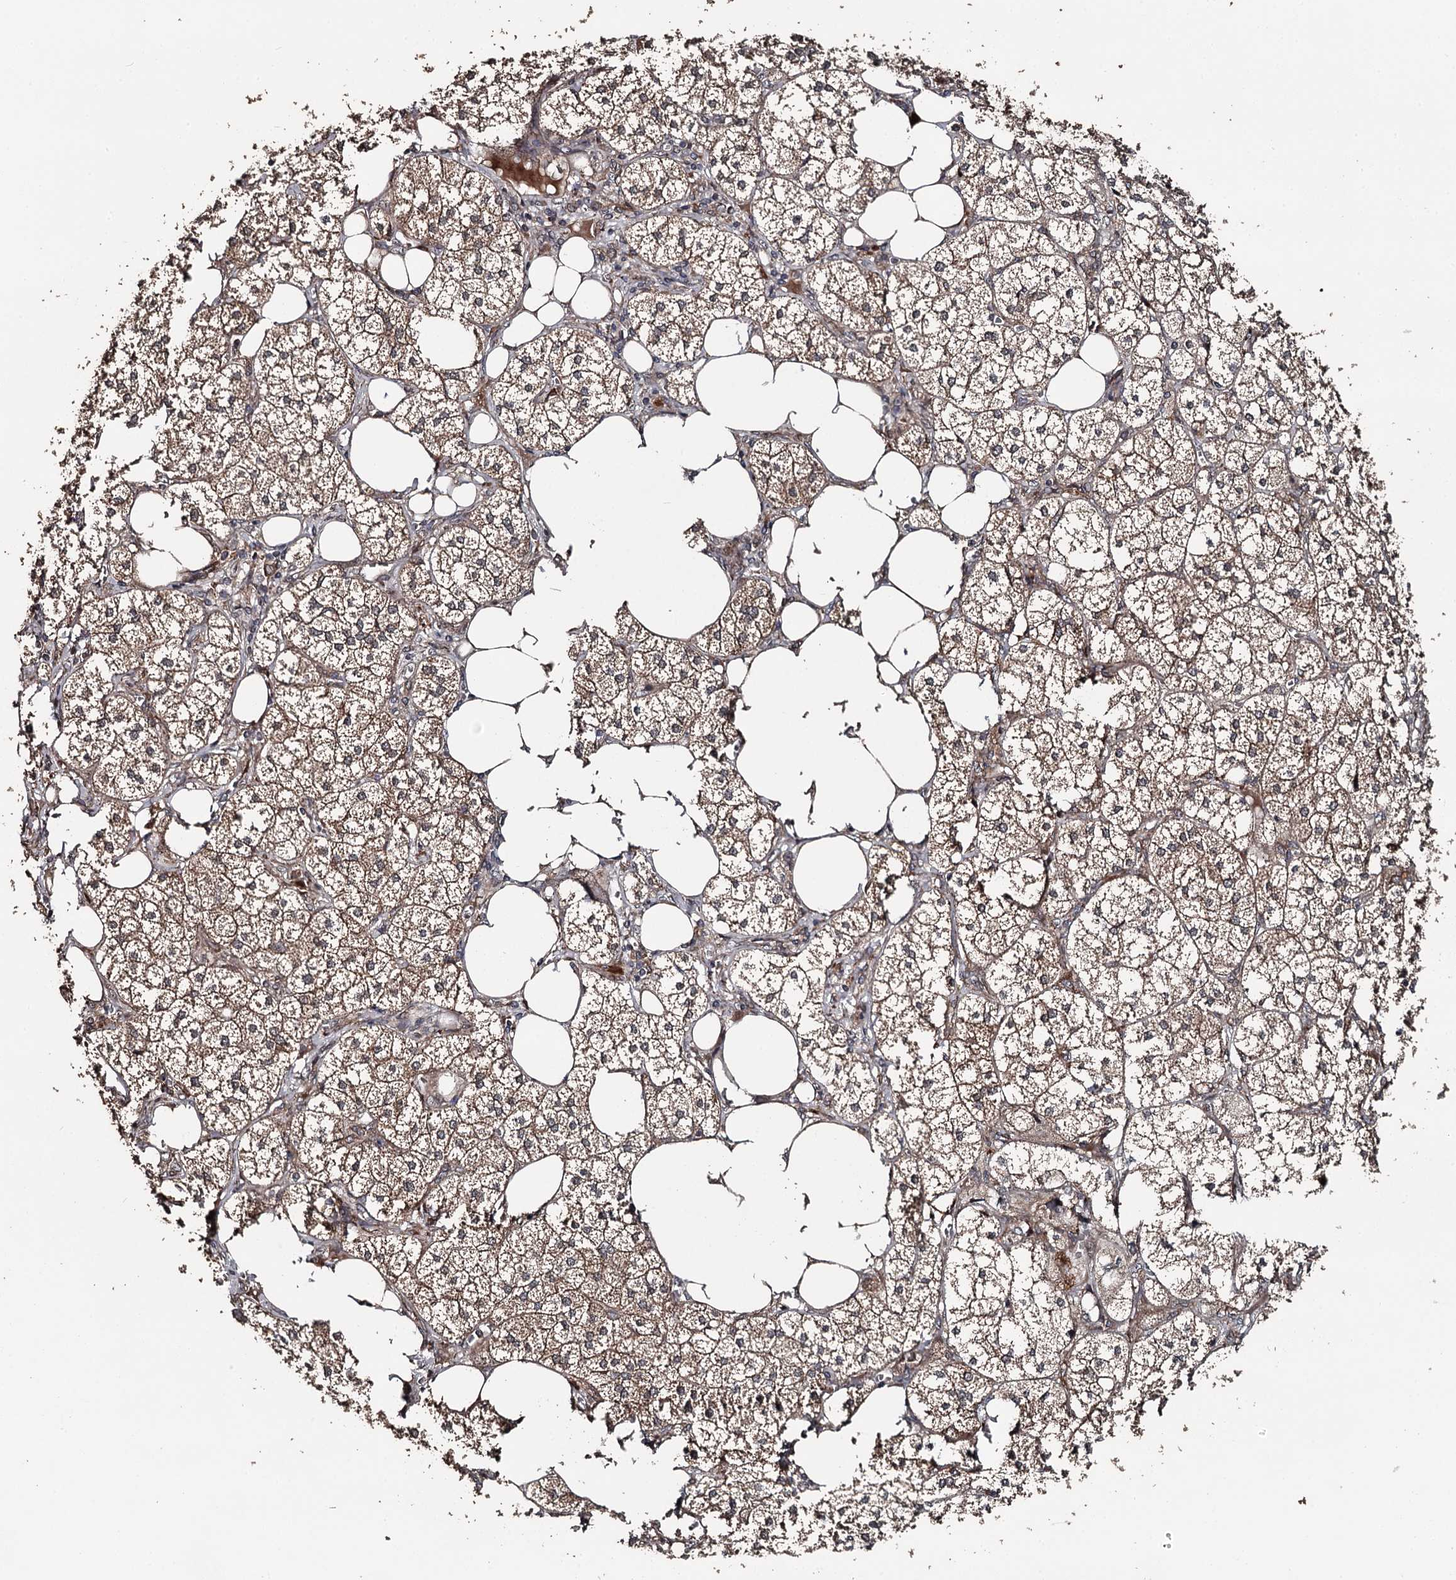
{"staining": {"intensity": "strong", "quantity": ">75%", "location": "cytoplasmic/membranous"}, "tissue": "adrenal gland", "cell_type": "Glandular cells", "image_type": "normal", "snomed": [{"axis": "morphology", "description": "Normal tissue, NOS"}, {"axis": "topography", "description": "Adrenal gland"}], "caption": "DAB (3,3'-diaminobenzidine) immunohistochemical staining of benign human adrenal gland demonstrates strong cytoplasmic/membranous protein staining in about >75% of glandular cells. Immunohistochemistry stains the protein in brown and the nuclei are stained blue.", "gene": "RAB21", "patient": {"sex": "female", "age": 61}}